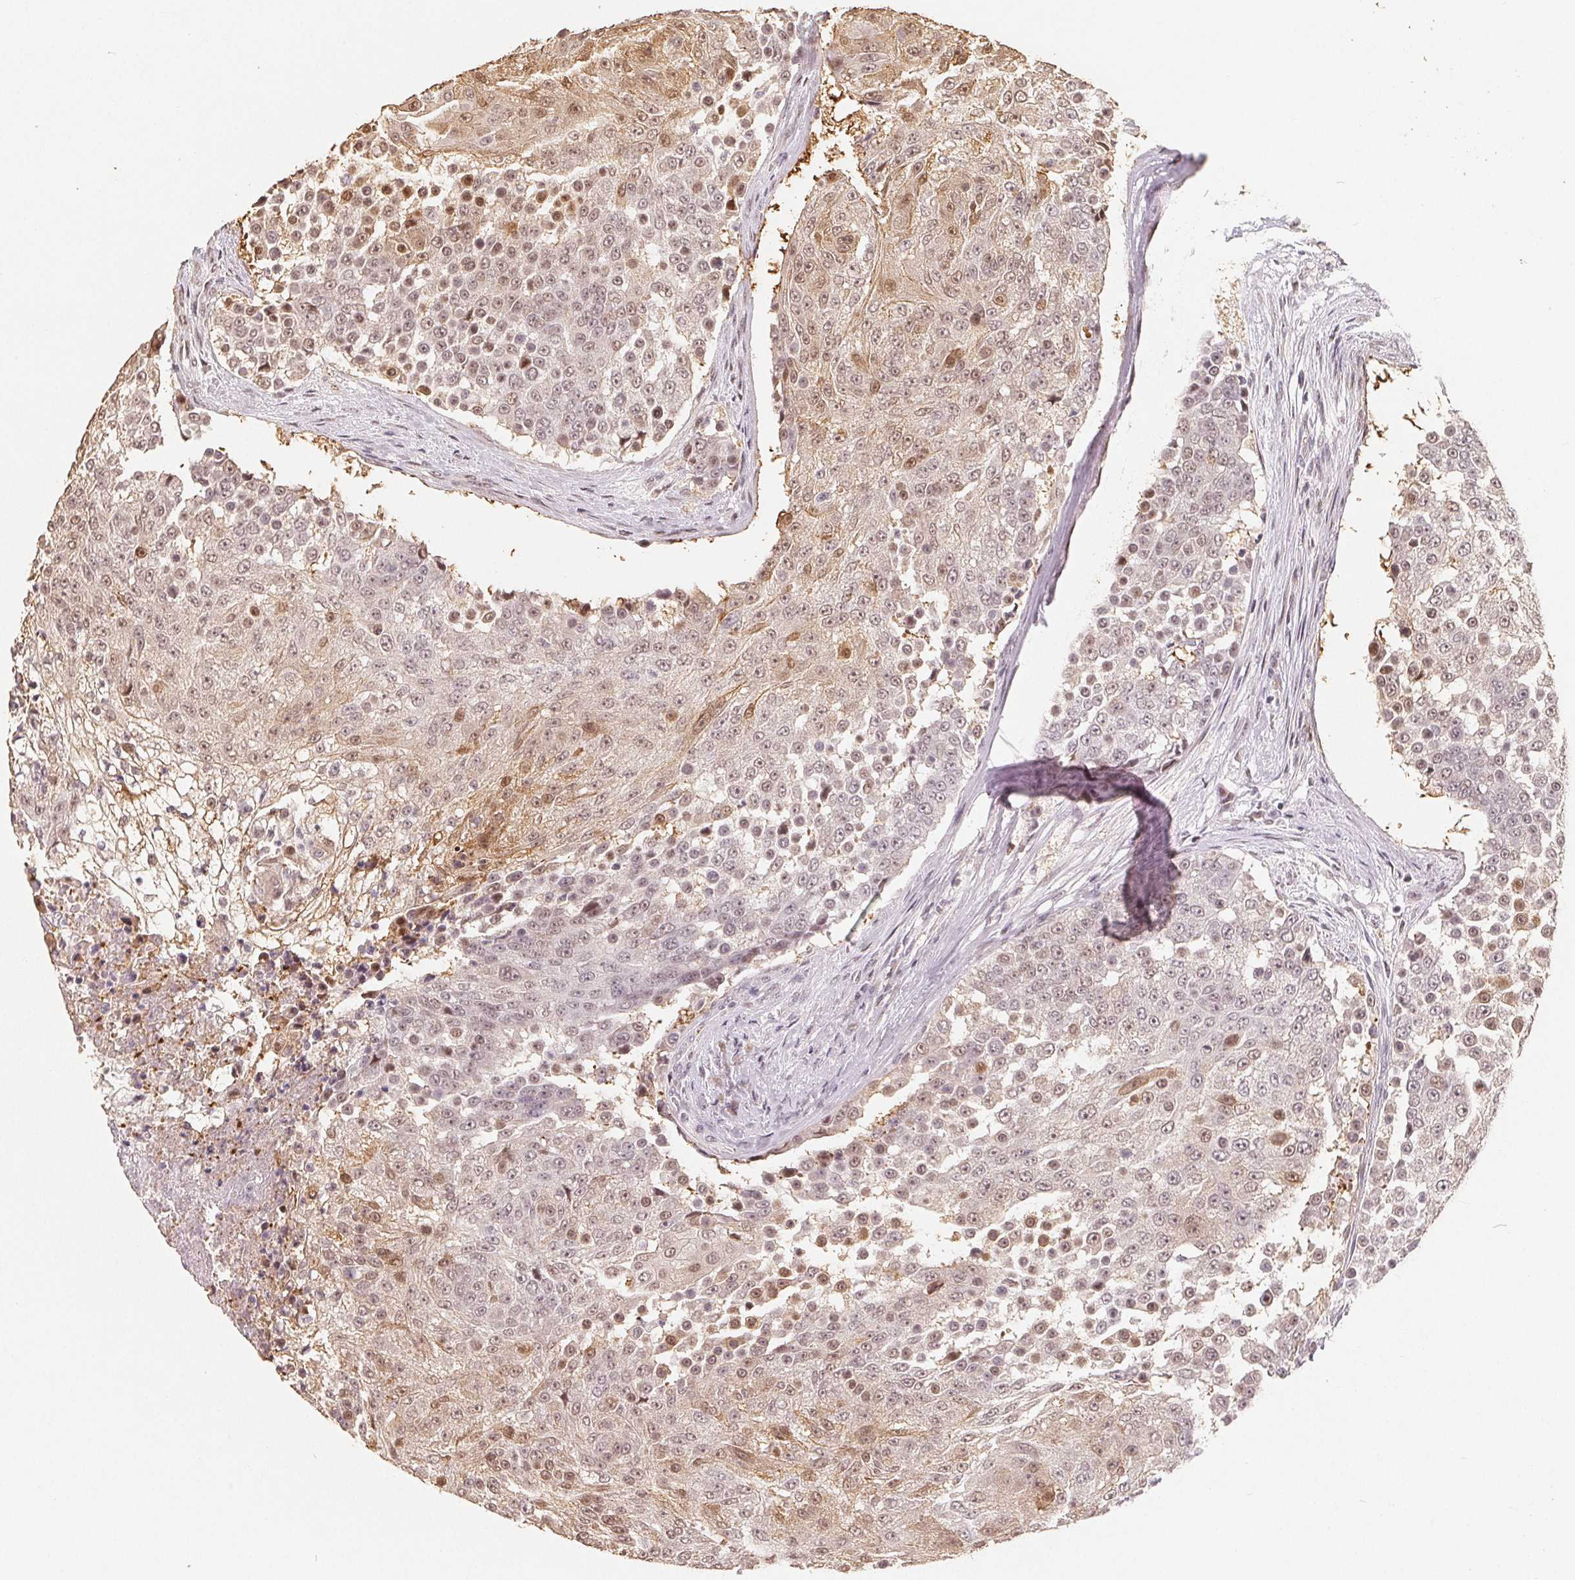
{"staining": {"intensity": "weak", "quantity": ">75%", "location": "cytoplasmic/membranous,nuclear"}, "tissue": "urothelial cancer", "cell_type": "Tumor cells", "image_type": "cancer", "snomed": [{"axis": "morphology", "description": "Urothelial carcinoma, High grade"}, {"axis": "topography", "description": "Urinary bladder"}], "caption": "Urothelial cancer stained with IHC exhibits weak cytoplasmic/membranous and nuclear staining in approximately >75% of tumor cells. (DAB = brown stain, brightfield microscopy at high magnification).", "gene": "CCDC138", "patient": {"sex": "female", "age": 63}}